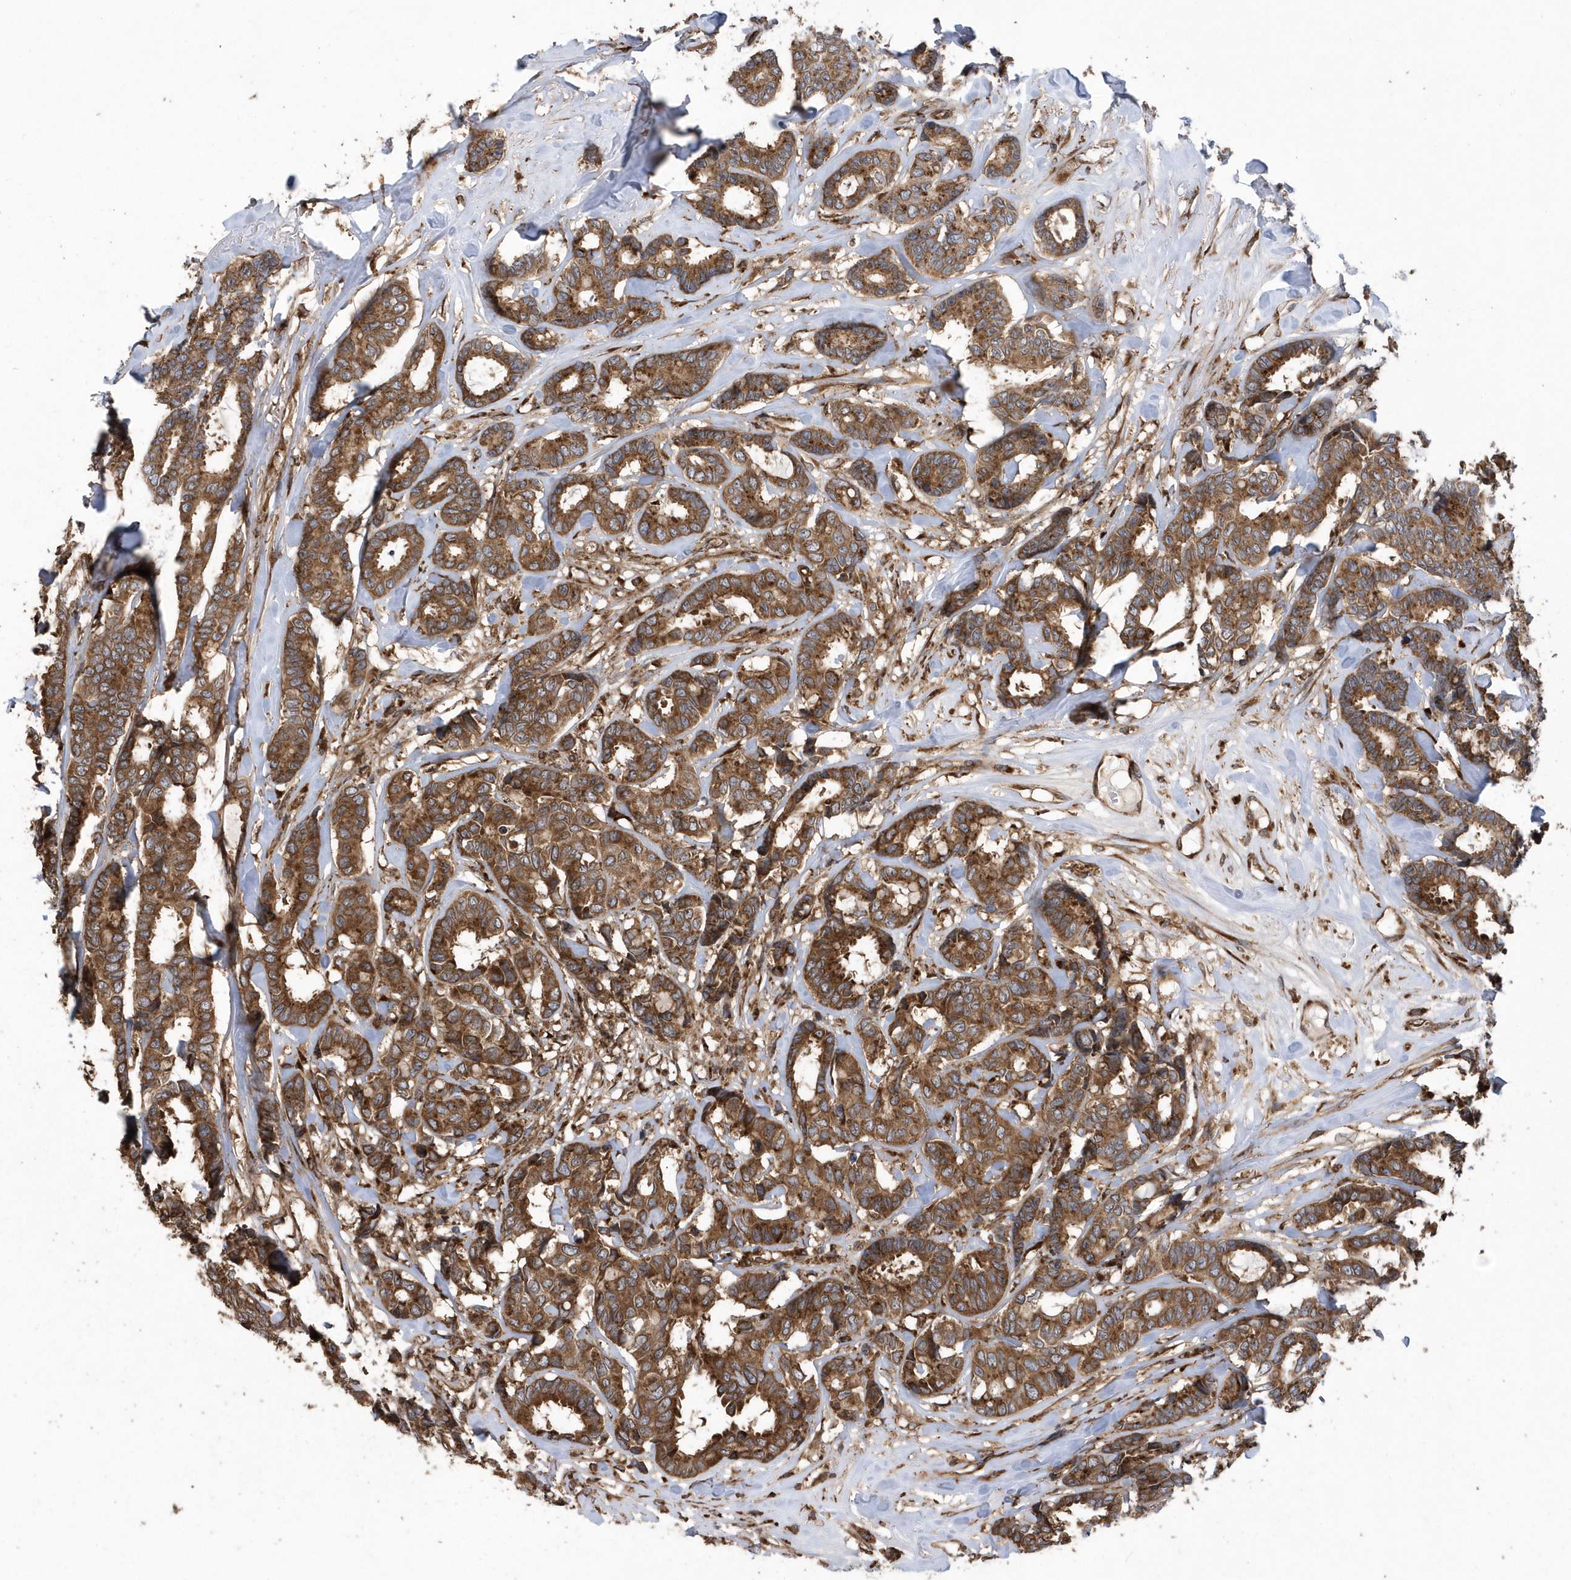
{"staining": {"intensity": "moderate", "quantity": ">75%", "location": "cytoplasmic/membranous"}, "tissue": "breast cancer", "cell_type": "Tumor cells", "image_type": "cancer", "snomed": [{"axis": "morphology", "description": "Duct carcinoma"}, {"axis": "topography", "description": "Breast"}], "caption": "Tumor cells reveal moderate cytoplasmic/membranous staining in about >75% of cells in breast cancer.", "gene": "WASHC5", "patient": {"sex": "female", "age": 87}}